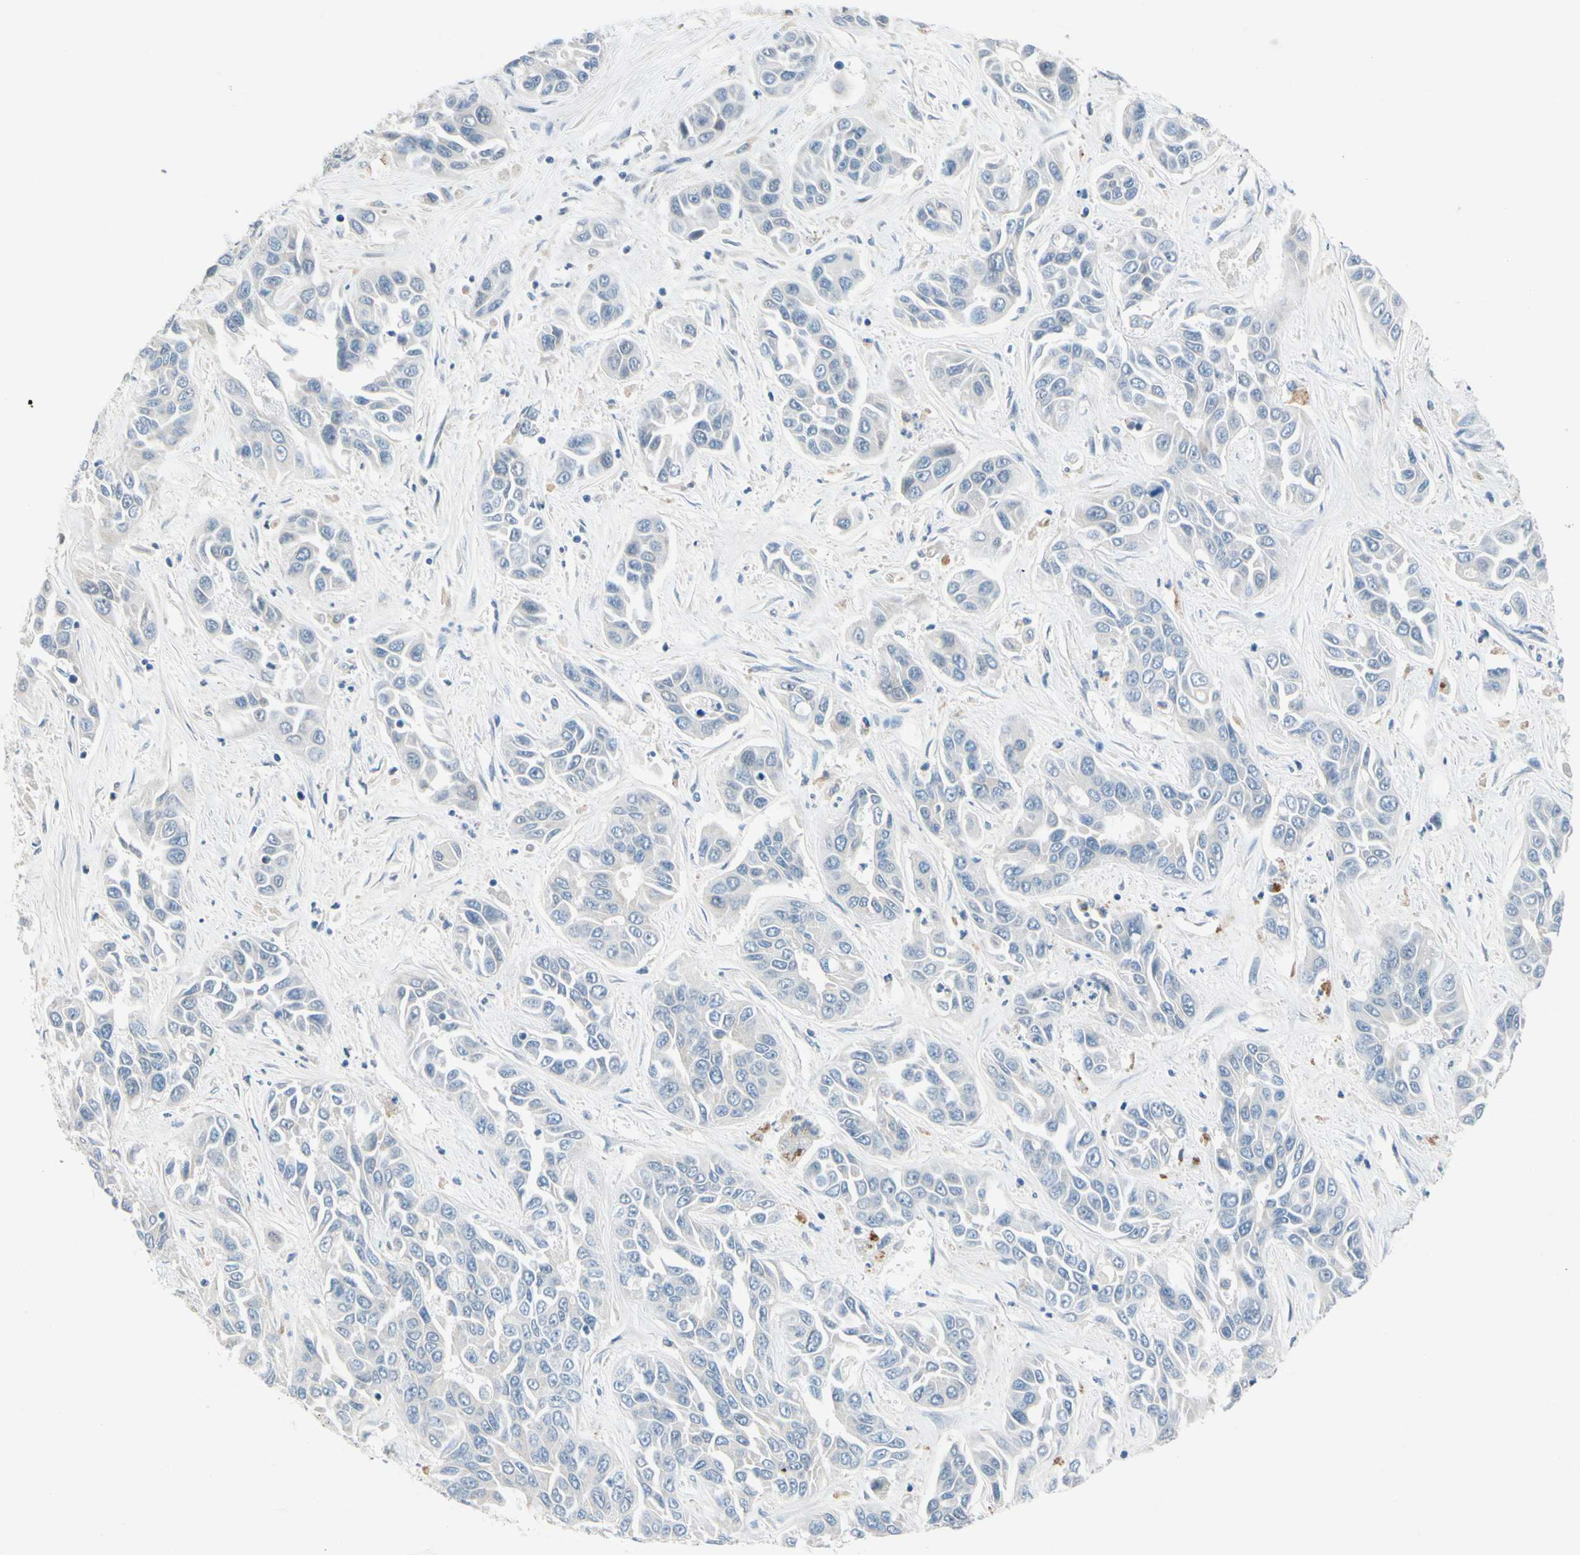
{"staining": {"intensity": "negative", "quantity": "none", "location": "none"}, "tissue": "liver cancer", "cell_type": "Tumor cells", "image_type": "cancer", "snomed": [{"axis": "morphology", "description": "Cholangiocarcinoma"}, {"axis": "topography", "description": "Liver"}], "caption": "A micrograph of liver cholangiocarcinoma stained for a protein exhibits no brown staining in tumor cells.", "gene": "CNDP1", "patient": {"sex": "female", "age": 52}}